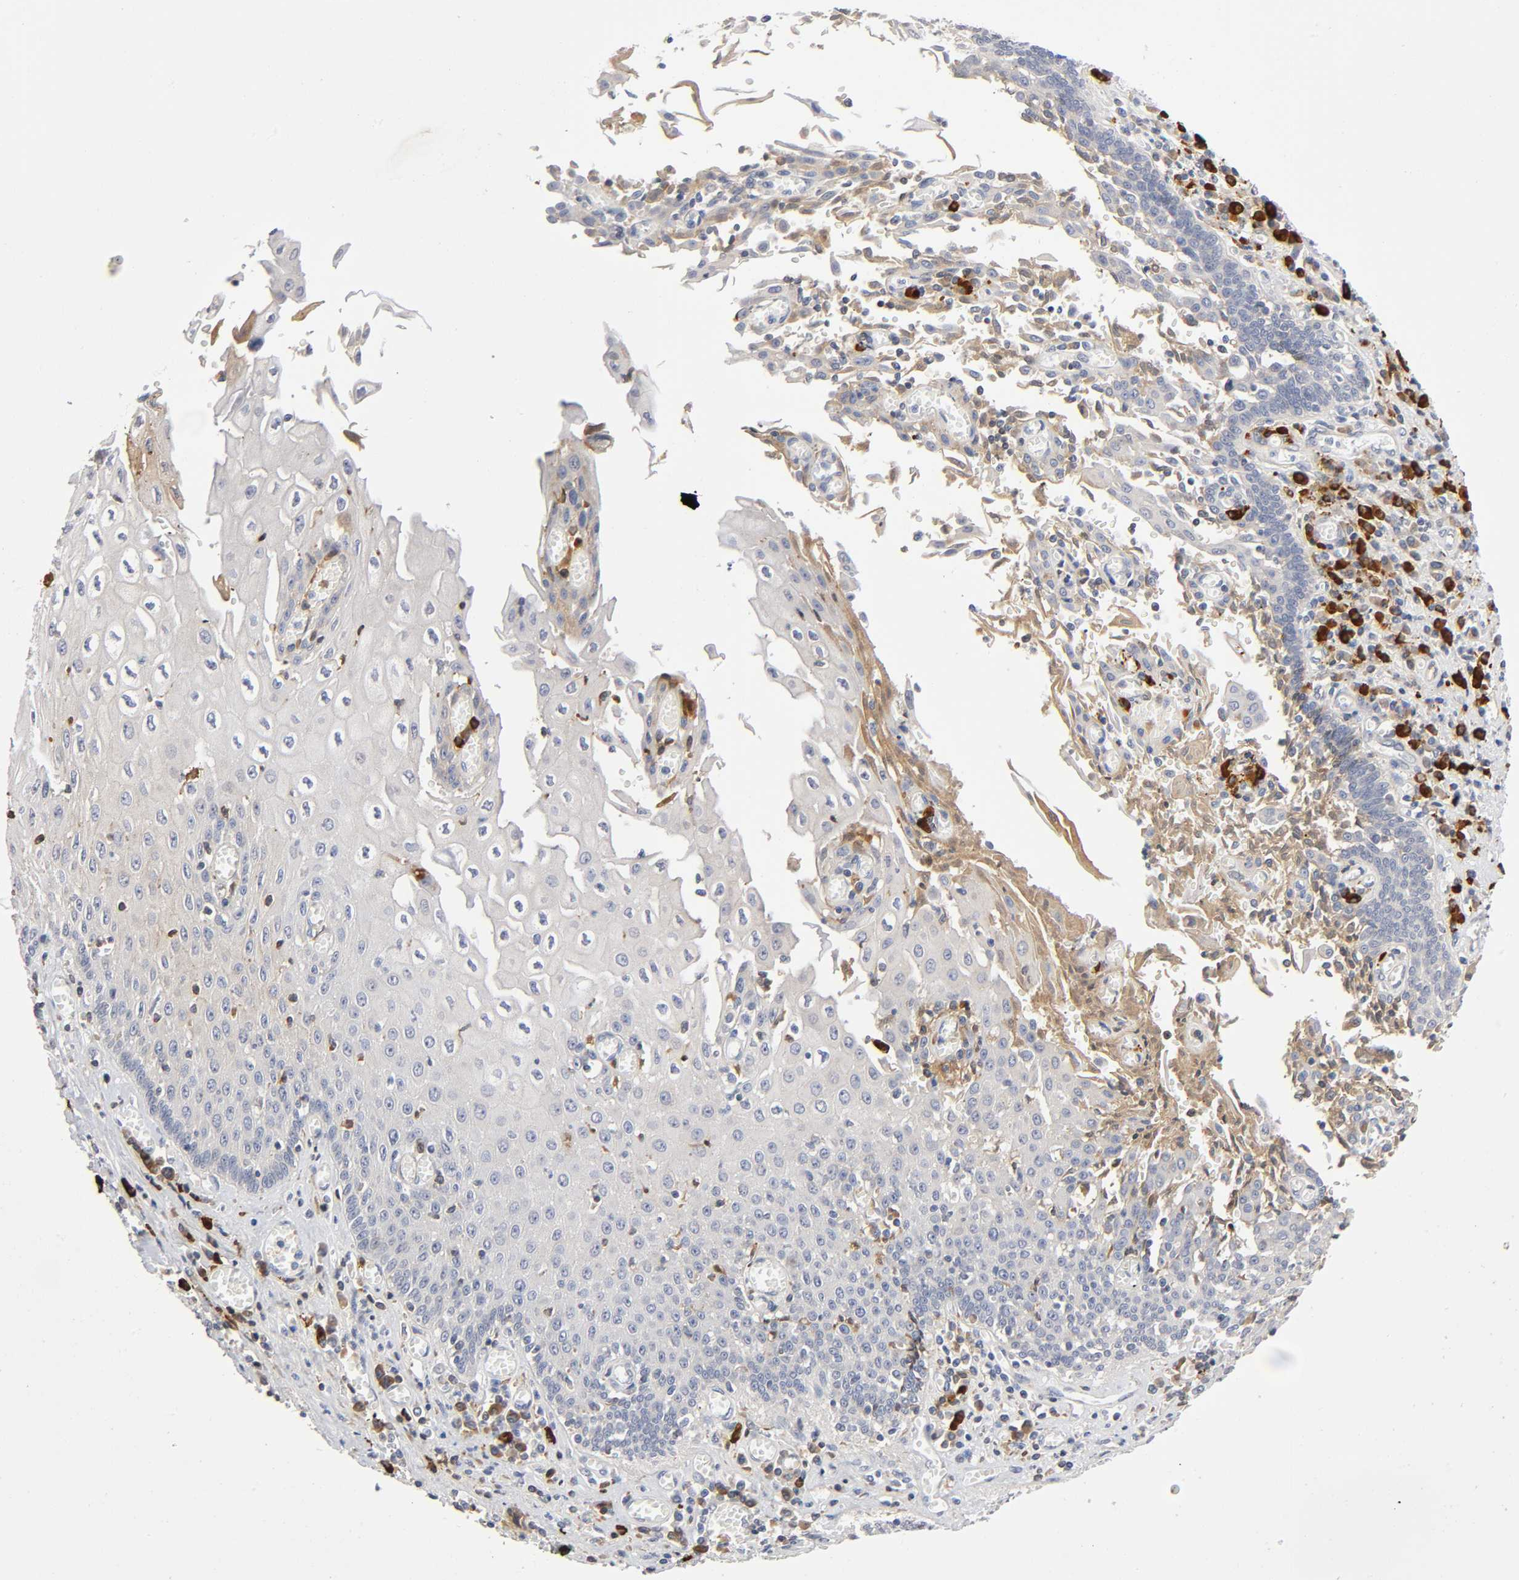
{"staining": {"intensity": "weak", "quantity": "<25%", "location": "cytoplasmic/membranous"}, "tissue": "esophagus", "cell_type": "Squamous epithelial cells", "image_type": "normal", "snomed": [{"axis": "morphology", "description": "Normal tissue, NOS"}, {"axis": "morphology", "description": "Squamous cell carcinoma, NOS"}, {"axis": "topography", "description": "Esophagus"}], "caption": "Normal esophagus was stained to show a protein in brown. There is no significant expression in squamous epithelial cells.", "gene": "NOVA1", "patient": {"sex": "male", "age": 65}}